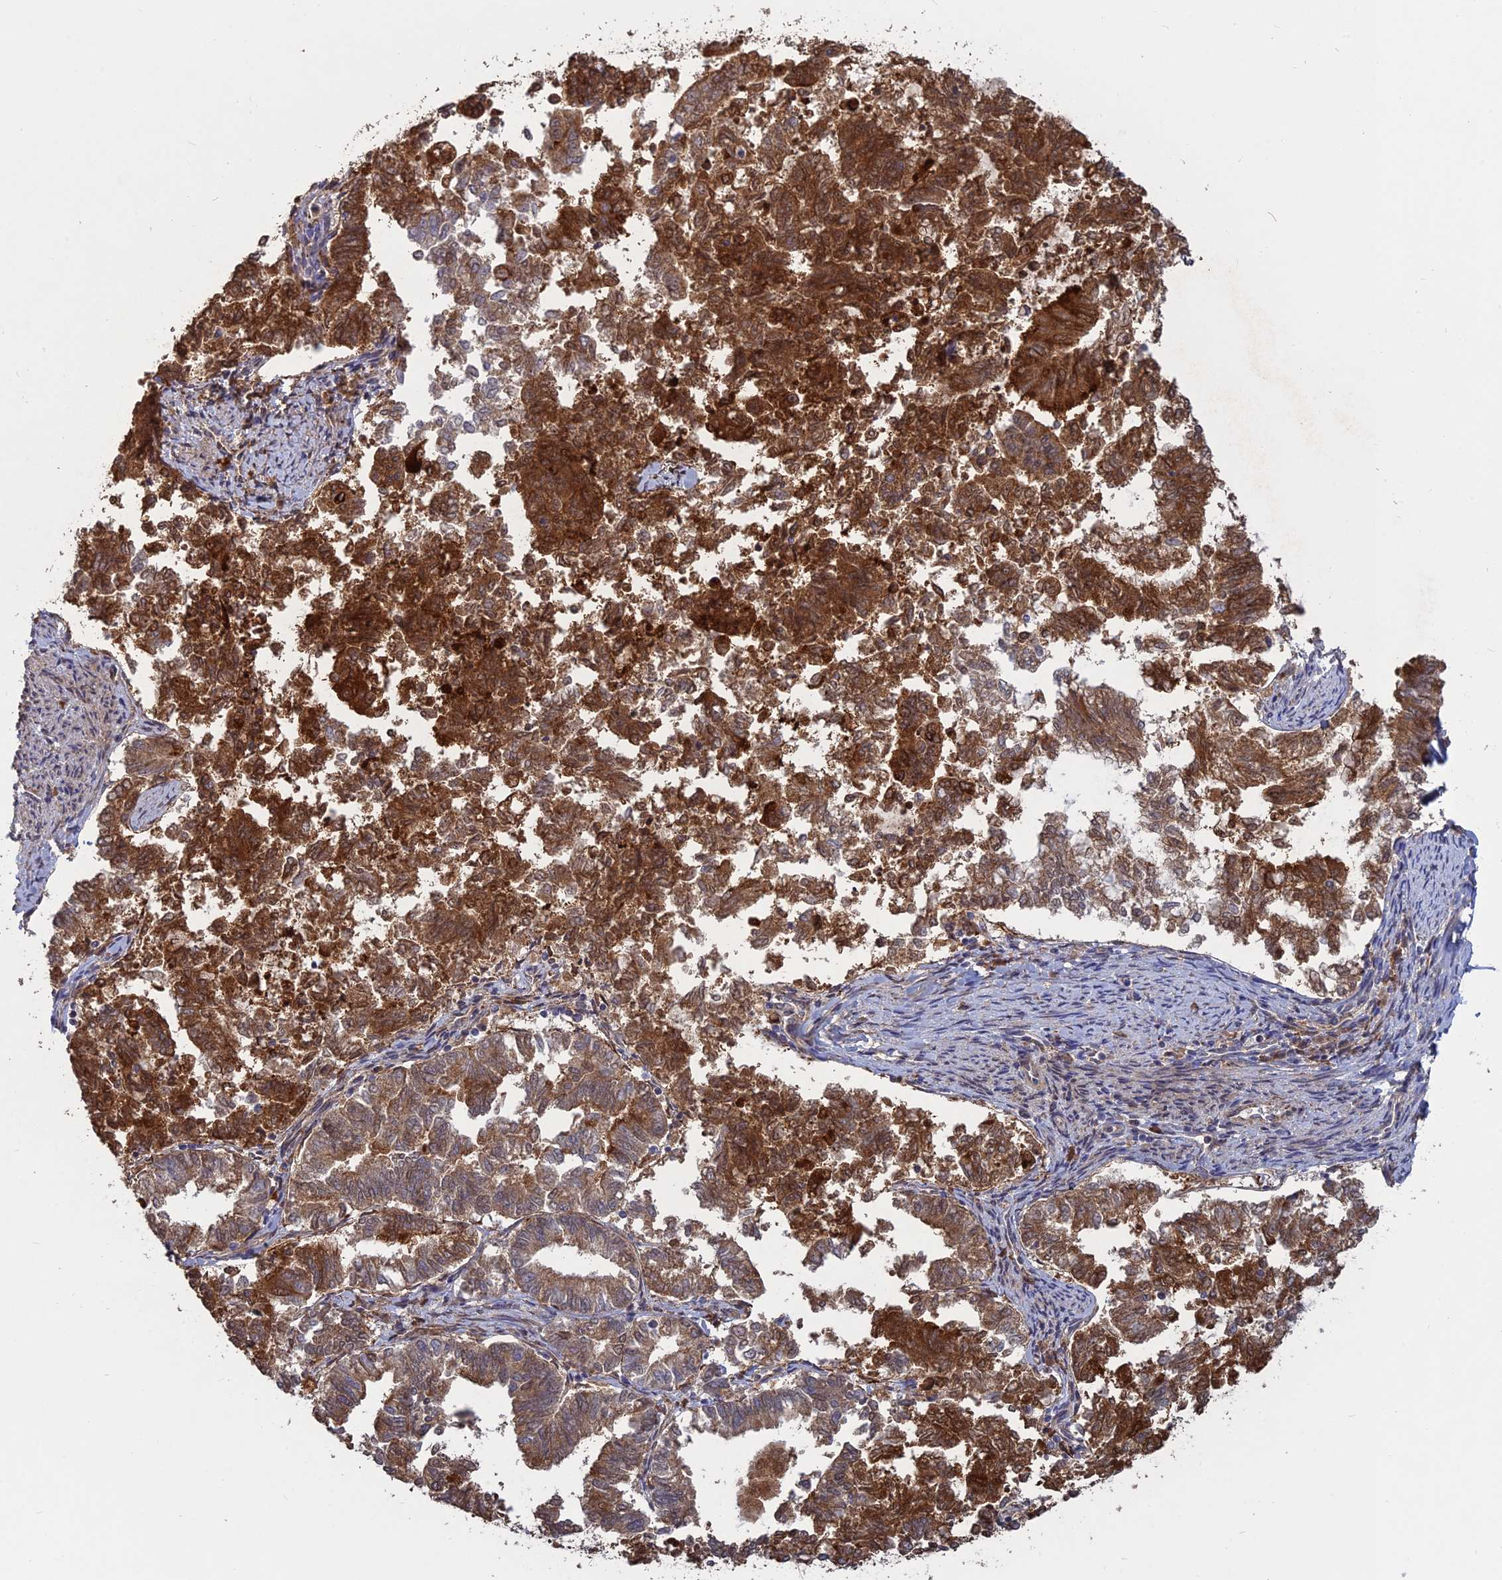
{"staining": {"intensity": "strong", "quantity": ">75%", "location": "cytoplasmic/membranous"}, "tissue": "endometrial cancer", "cell_type": "Tumor cells", "image_type": "cancer", "snomed": [{"axis": "morphology", "description": "Adenocarcinoma, NOS"}, {"axis": "topography", "description": "Endometrium"}], "caption": "Brown immunohistochemical staining in human adenocarcinoma (endometrial) shows strong cytoplasmic/membranous positivity in approximately >75% of tumor cells.", "gene": "PPIC", "patient": {"sex": "female", "age": 79}}